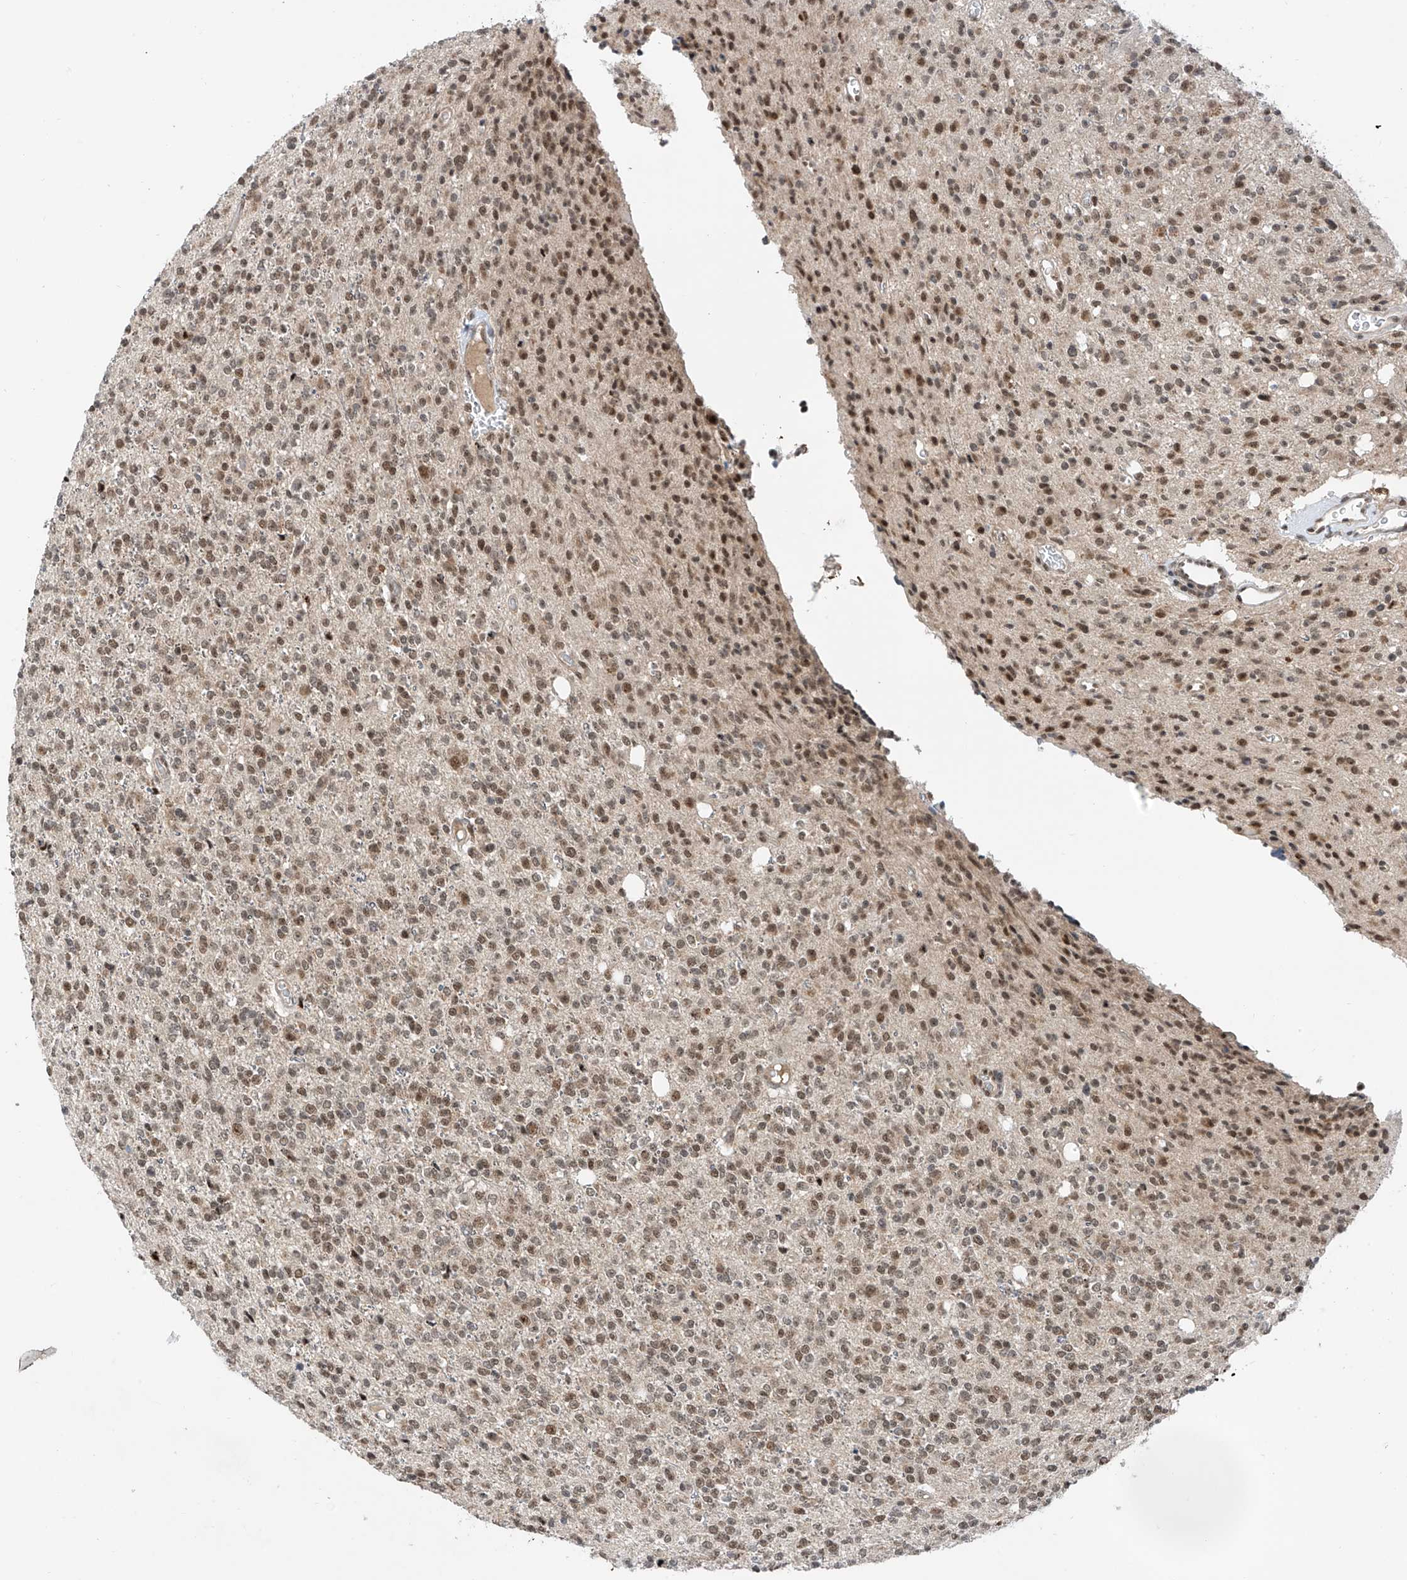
{"staining": {"intensity": "moderate", "quantity": ">75%", "location": "nuclear"}, "tissue": "glioma", "cell_type": "Tumor cells", "image_type": "cancer", "snomed": [{"axis": "morphology", "description": "Glioma, malignant, High grade"}, {"axis": "topography", "description": "Brain"}], "caption": "Brown immunohistochemical staining in glioma shows moderate nuclear positivity in about >75% of tumor cells.", "gene": "RPAIN", "patient": {"sex": "male", "age": 34}}